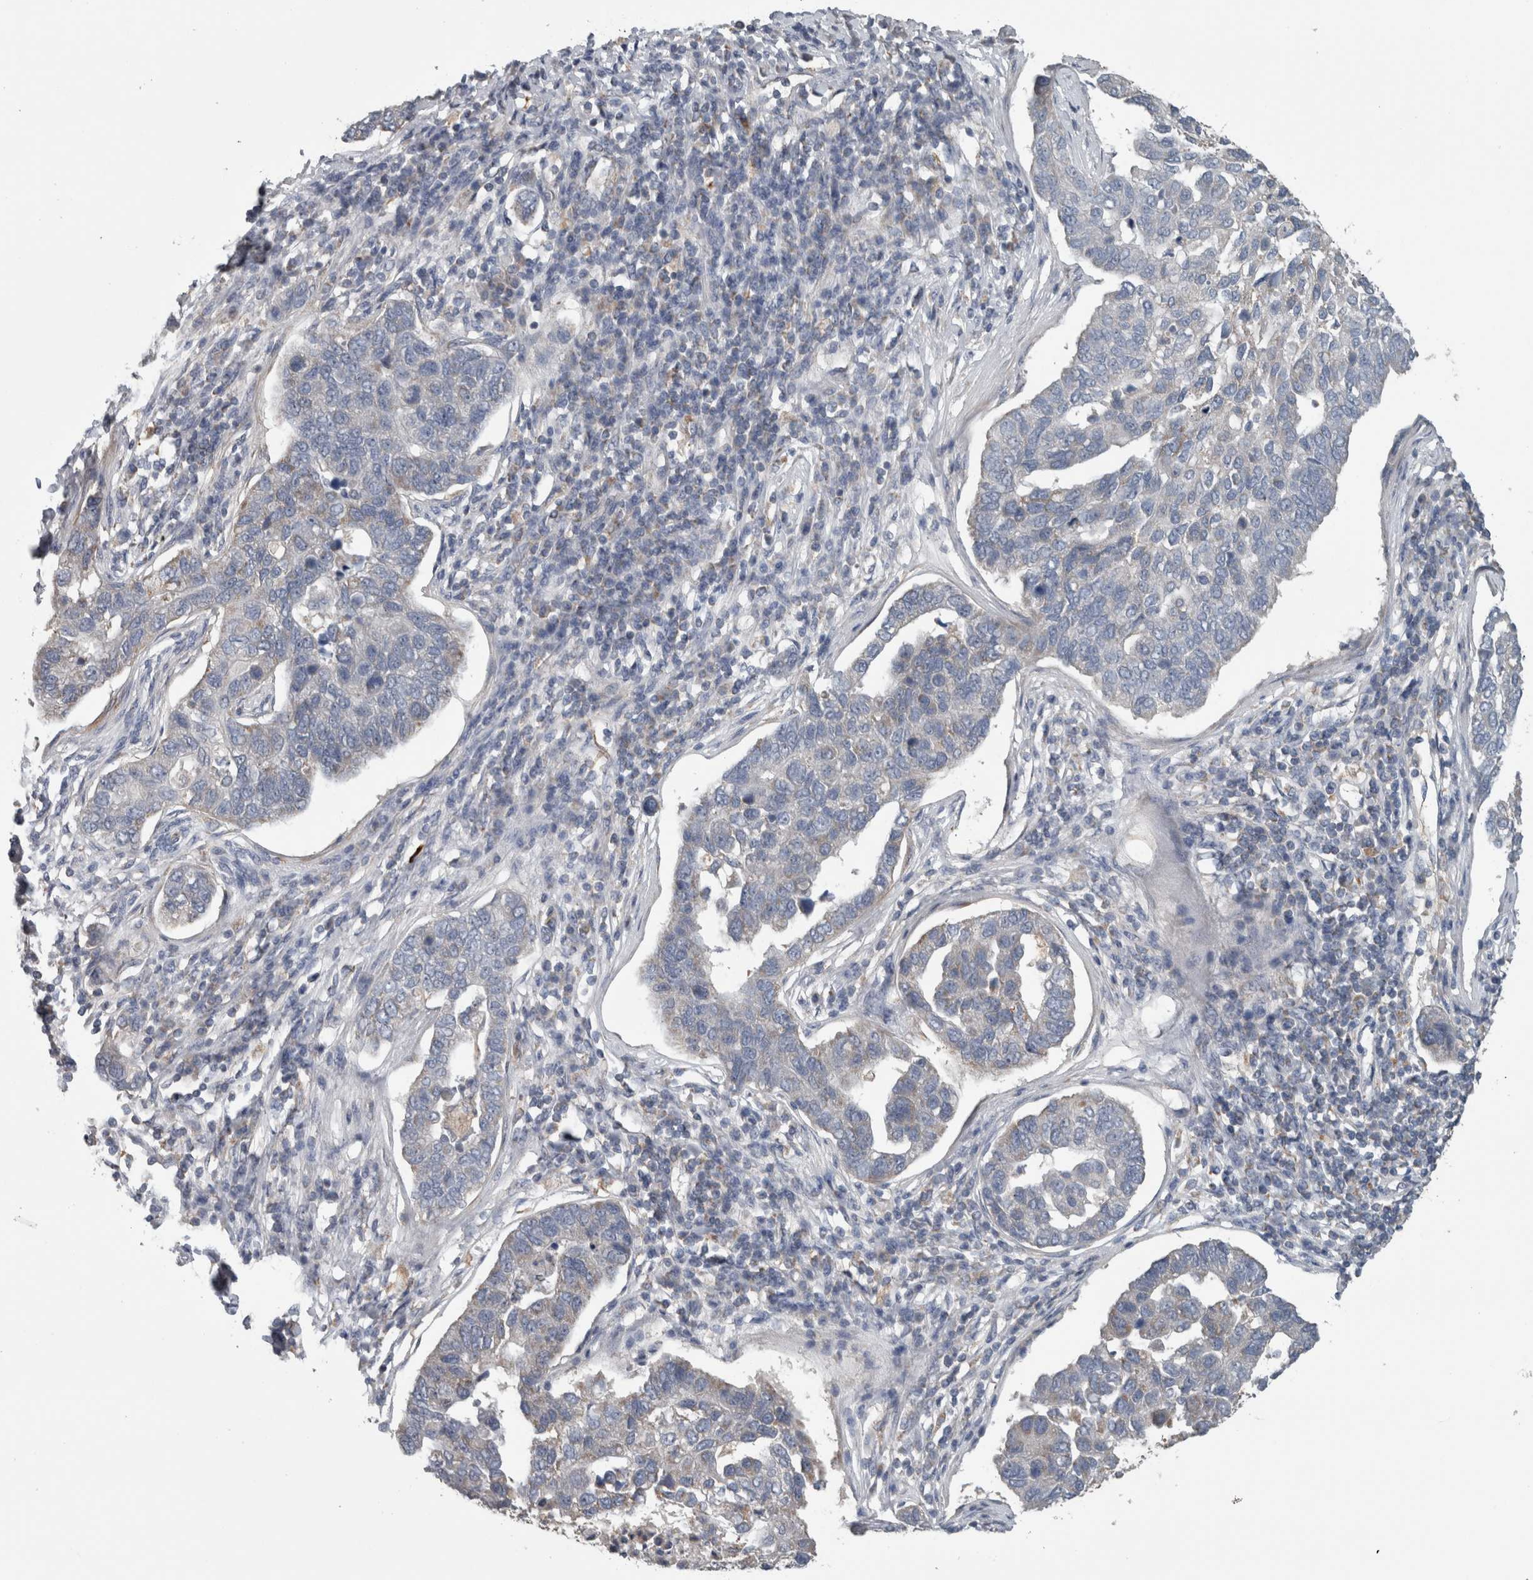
{"staining": {"intensity": "weak", "quantity": "<25%", "location": "cytoplasmic/membranous"}, "tissue": "pancreatic cancer", "cell_type": "Tumor cells", "image_type": "cancer", "snomed": [{"axis": "morphology", "description": "Adenocarcinoma, NOS"}, {"axis": "topography", "description": "Pancreas"}], "caption": "Immunohistochemical staining of pancreatic adenocarcinoma shows no significant expression in tumor cells.", "gene": "ARMC1", "patient": {"sex": "female", "age": 61}}